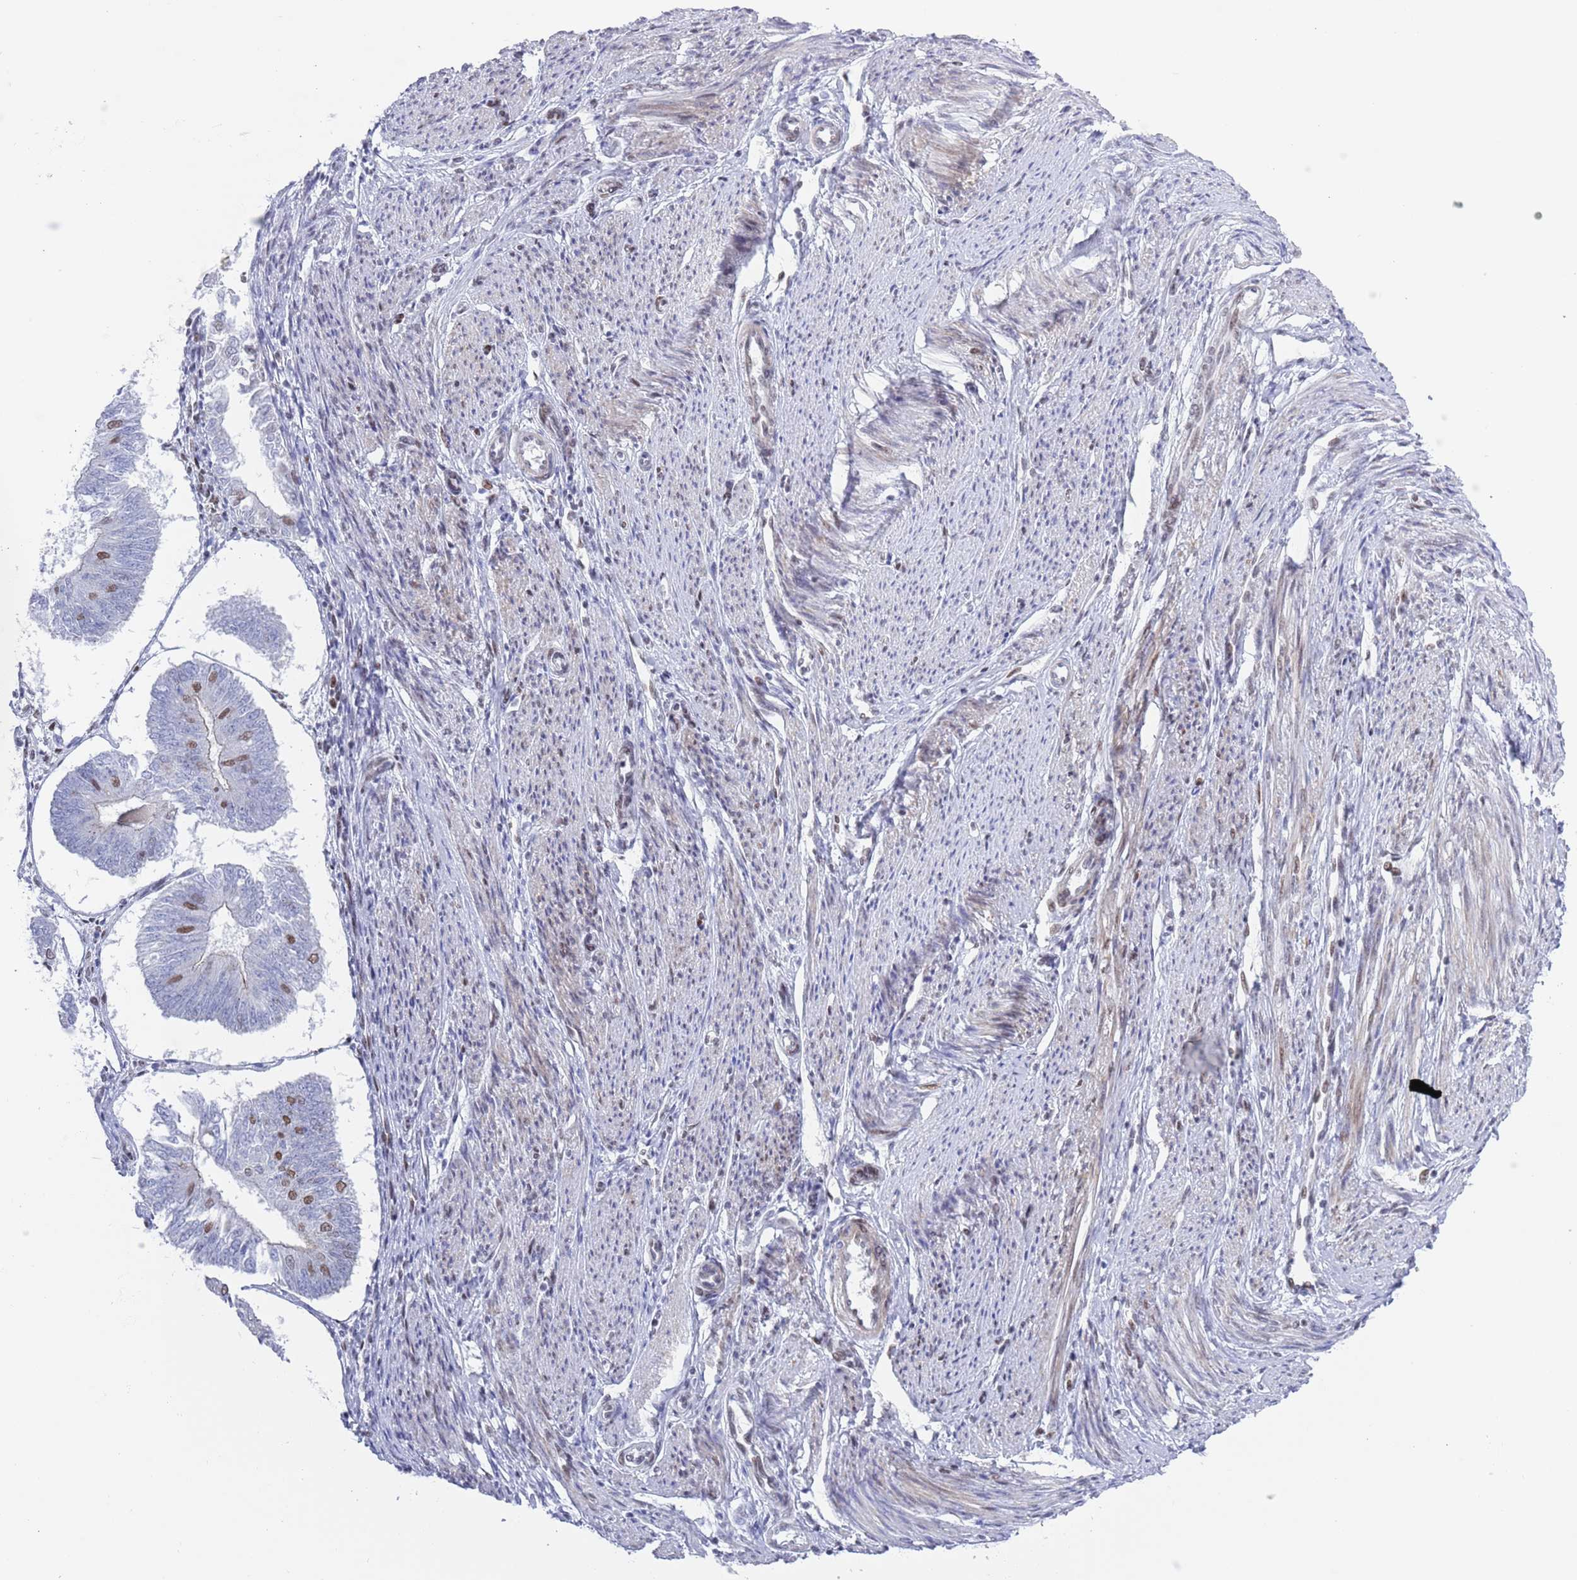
{"staining": {"intensity": "moderate", "quantity": "<25%", "location": "nuclear"}, "tissue": "endometrial cancer", "cell_type": "Tumor cells", "image_type": "cancer", "snomed": [{"axis": "morphology", "description": "Adenocarcinoma, NOS"}, {"axis": "topography", "description": "Endometrium"}], "caption": "Immunohistochemical staining of endometrial cancer (adenocarcinoma) reveals low levels of moderate nuclear expression in approximately <25% of tumor cells.", "gene": "ZNF382", "patient": {"sex": "female", "age": 58}}